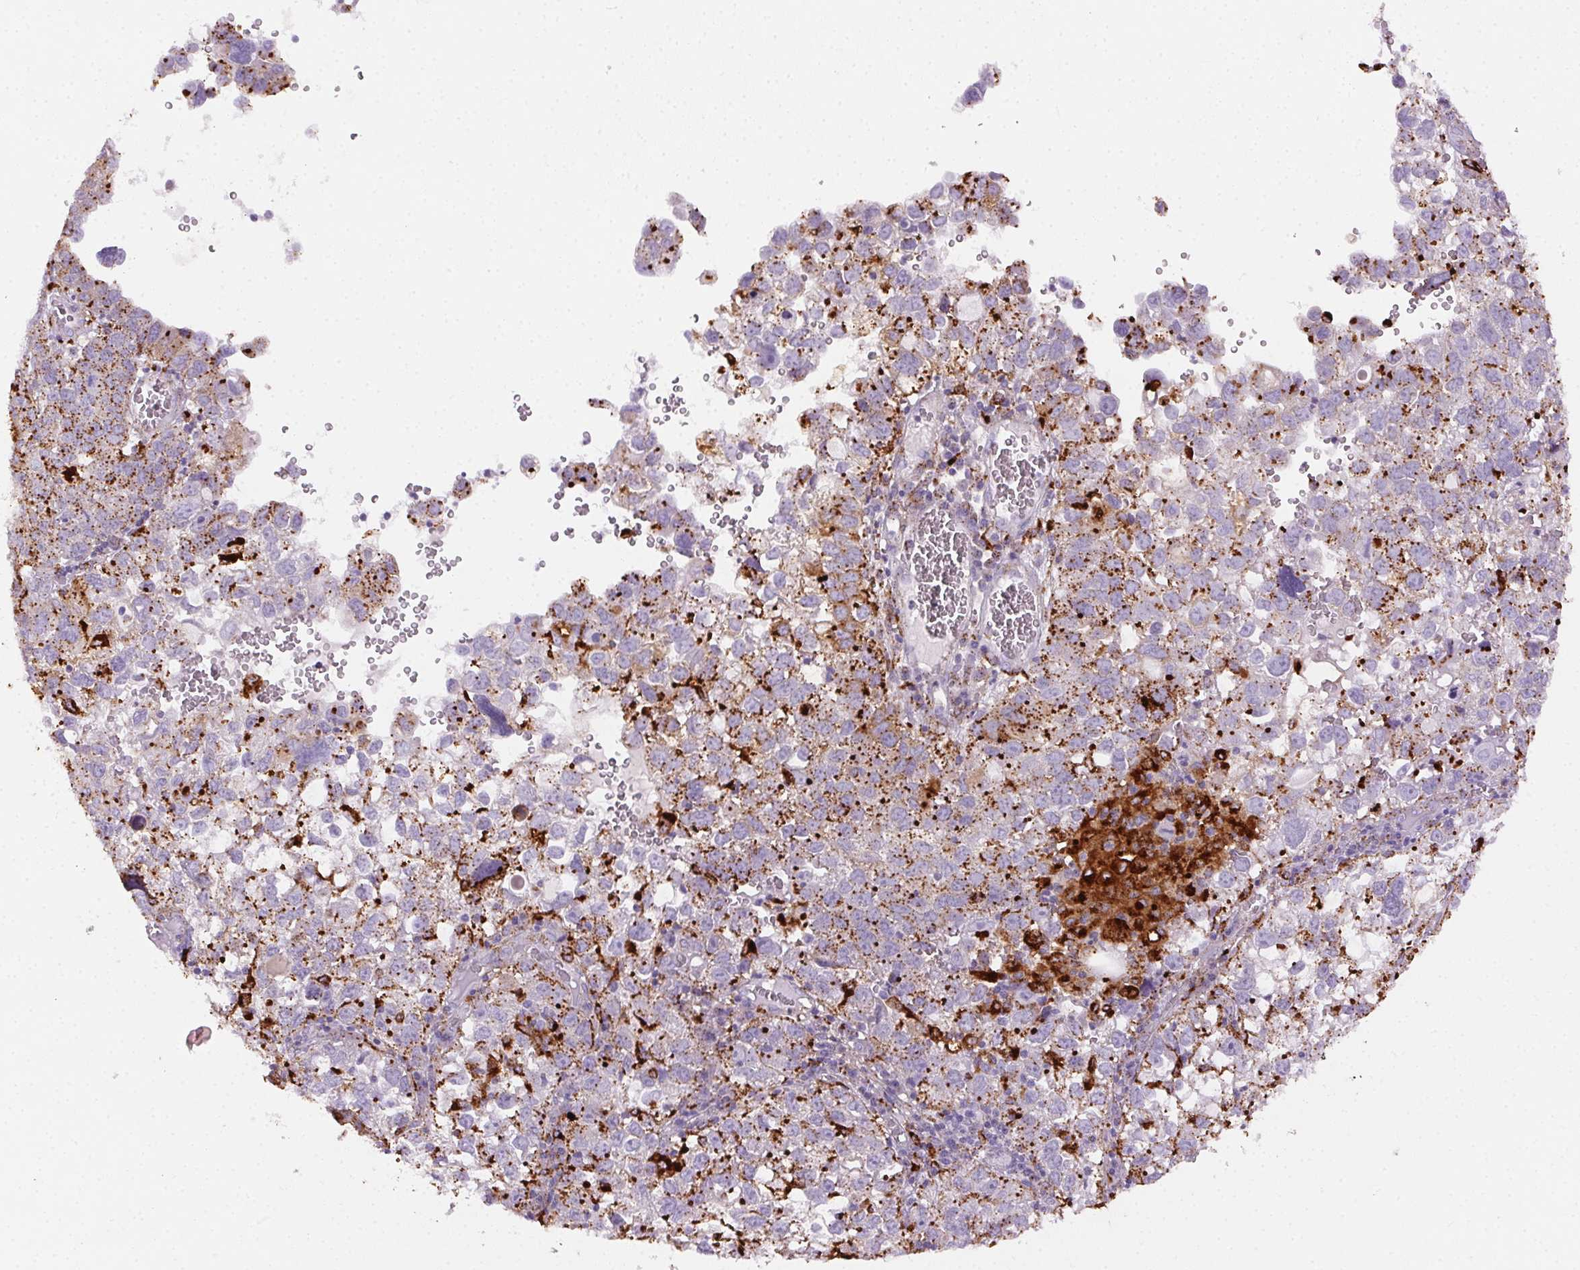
{"staining": {"intensity": "strong", "quantity": "25%-75%", "location": "cytoplasmic/membranous"}, "tissue": "cervical cancer", "cell_type": "Tumor cells", "image_type": "cancer", "snomed": [{"axis": "morphology", "description": "Squamous cell carcinoma, NOS"}, {"axis": "topography", "description": "Cervix"}], "caption": "Strong cytoplasmic/membranous protein positivity is present in about 25%-75% of tumor cells in squamous cell carcinoma (cervical).", "gene": "SCPEP1", "patient": {"sex": "female", "age": 55}}